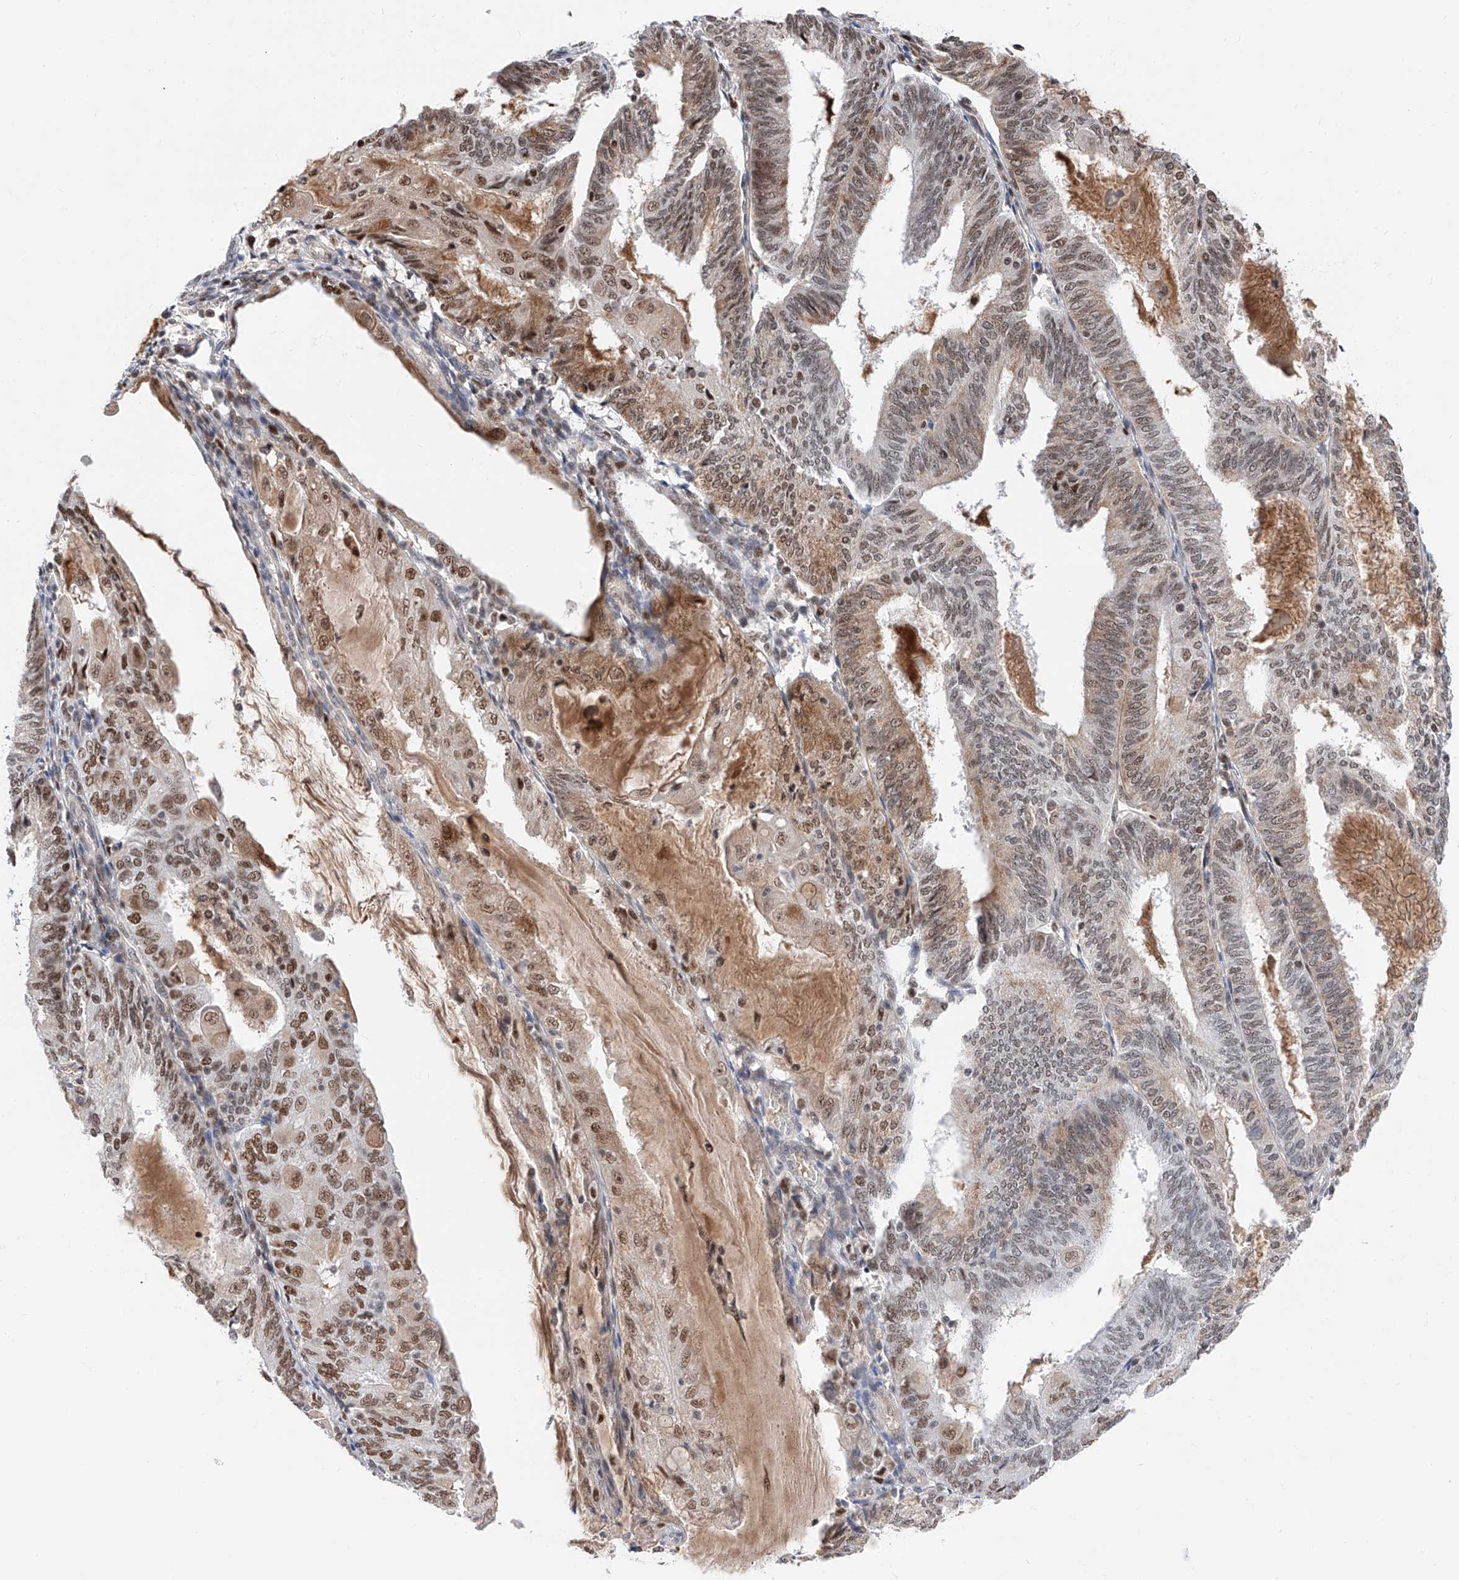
{"staining": {"intensity": "moderate", "quantity": ">75%", "location": "cytoplasmic/membranous,nuclear"}, "tissue": "endometrial cancer", "cell_type": "Tumor cells", "image_type": "cancer", "snomed": [{"axis": "morphology", "description": "Adenocarcinoma, NOS"}, {"axis": "topography", "description": "Endometrium"}], "caption": "IHC histopathology image of neoplastic tissue: endometrial adenocarcinoma stained using immunohistochemistry demonstrates medium levels of moderate protein expression localized specifically in the cytoplasmic/membranous and nuclear of tumor cells, appearing as a cytoplasmic/membranous and nuclear brown color.", "gene": "SNRNP200", "patient": {"sex": "female", "age": 81}}